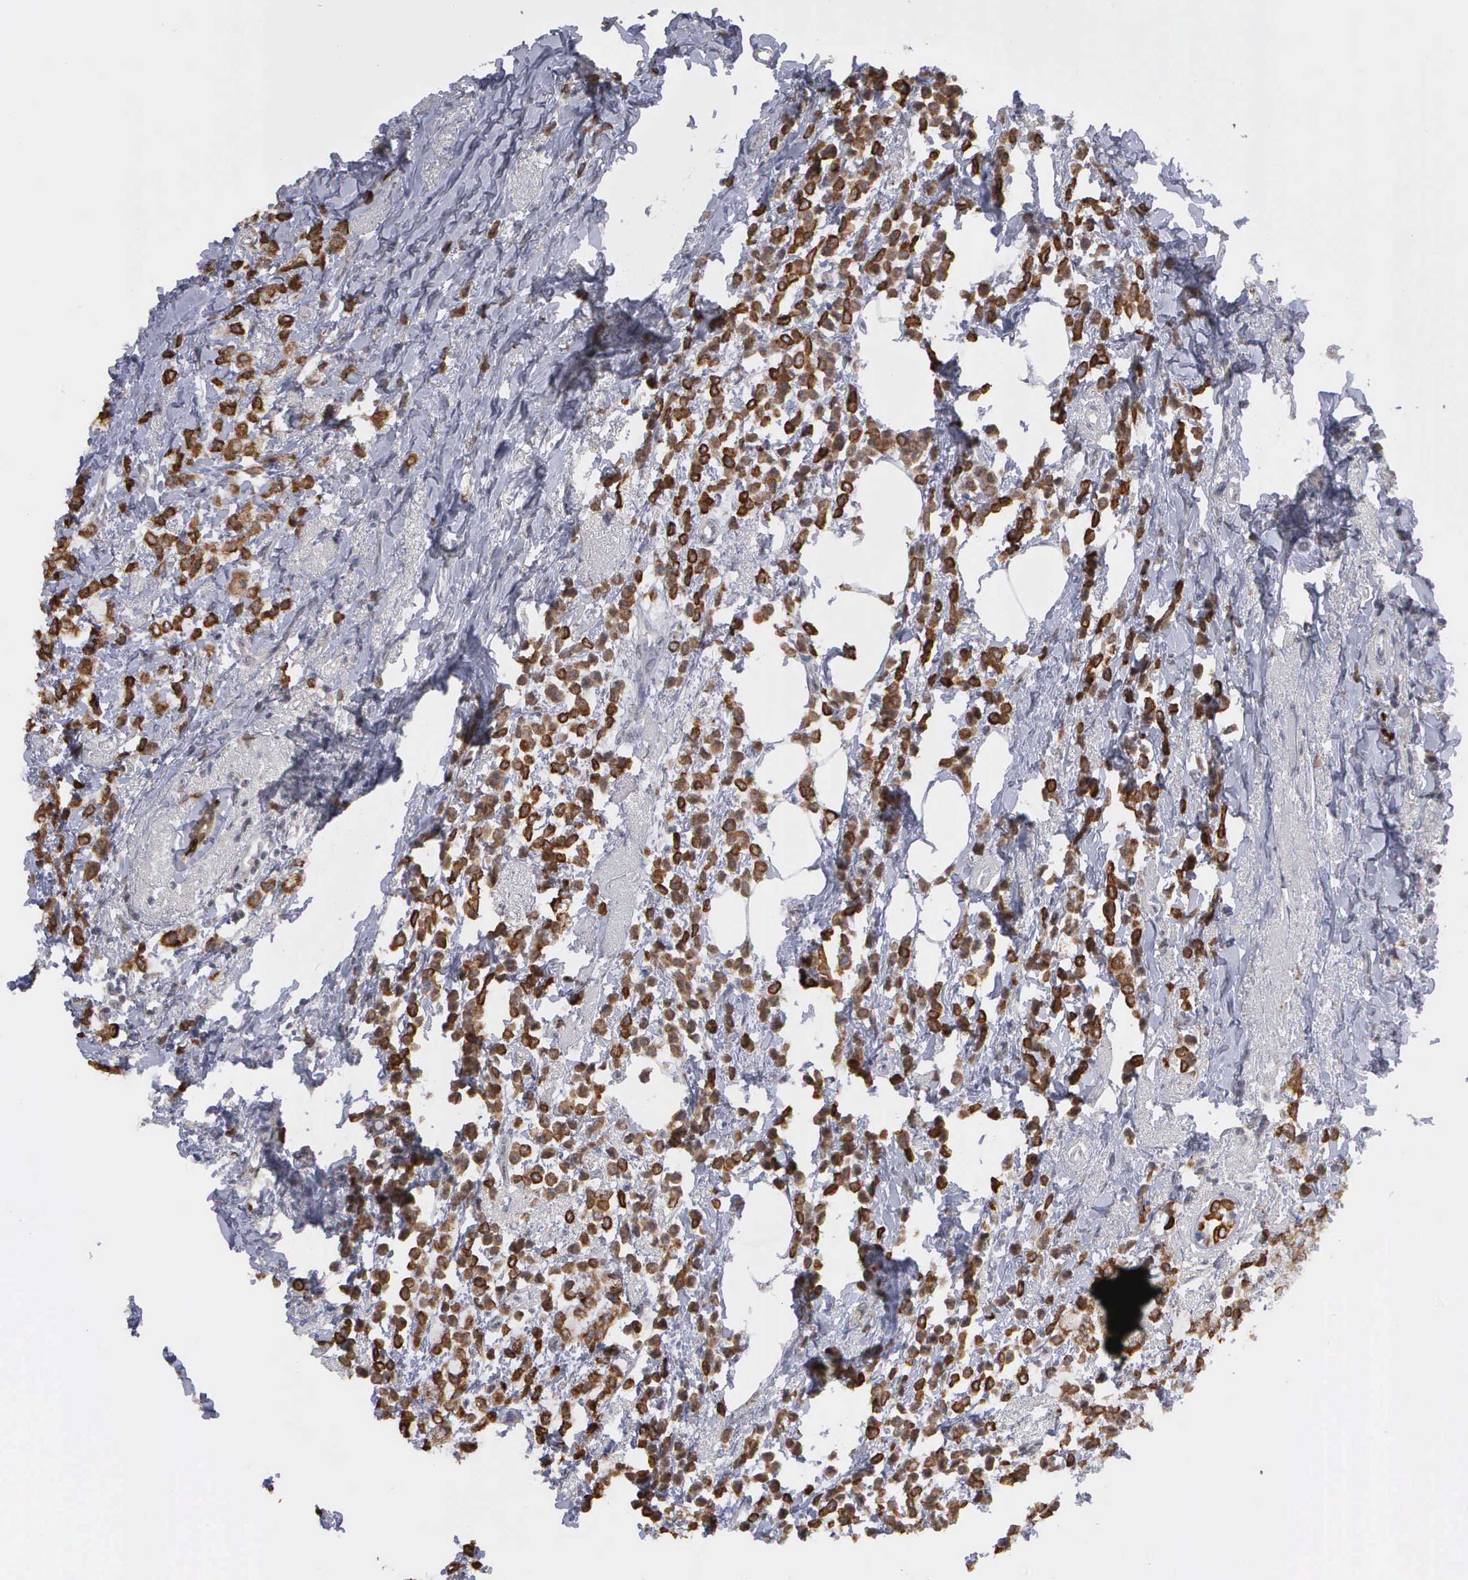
{"staining": {"intensity": "moderate", "quantity": ">75%", "location": "cytoplasmic/membranous"}, "tissue": "breast cancer", "cell_type": "Tumor cells", "image_type": "cancer", "snomed": [{"axis": "morphology", "description": "Lobular carcinoma"}, {"axis": "topography", "description": "Breast"}], "caption": "Brown immunohistochemical staining in breast cancer (lobular carcinoma) reveals moderate cytoplasmic/membranous expression in about >75% of tumor cells.", "gene": "WDR89", "patient": {"sex": "female", "age": 85}}